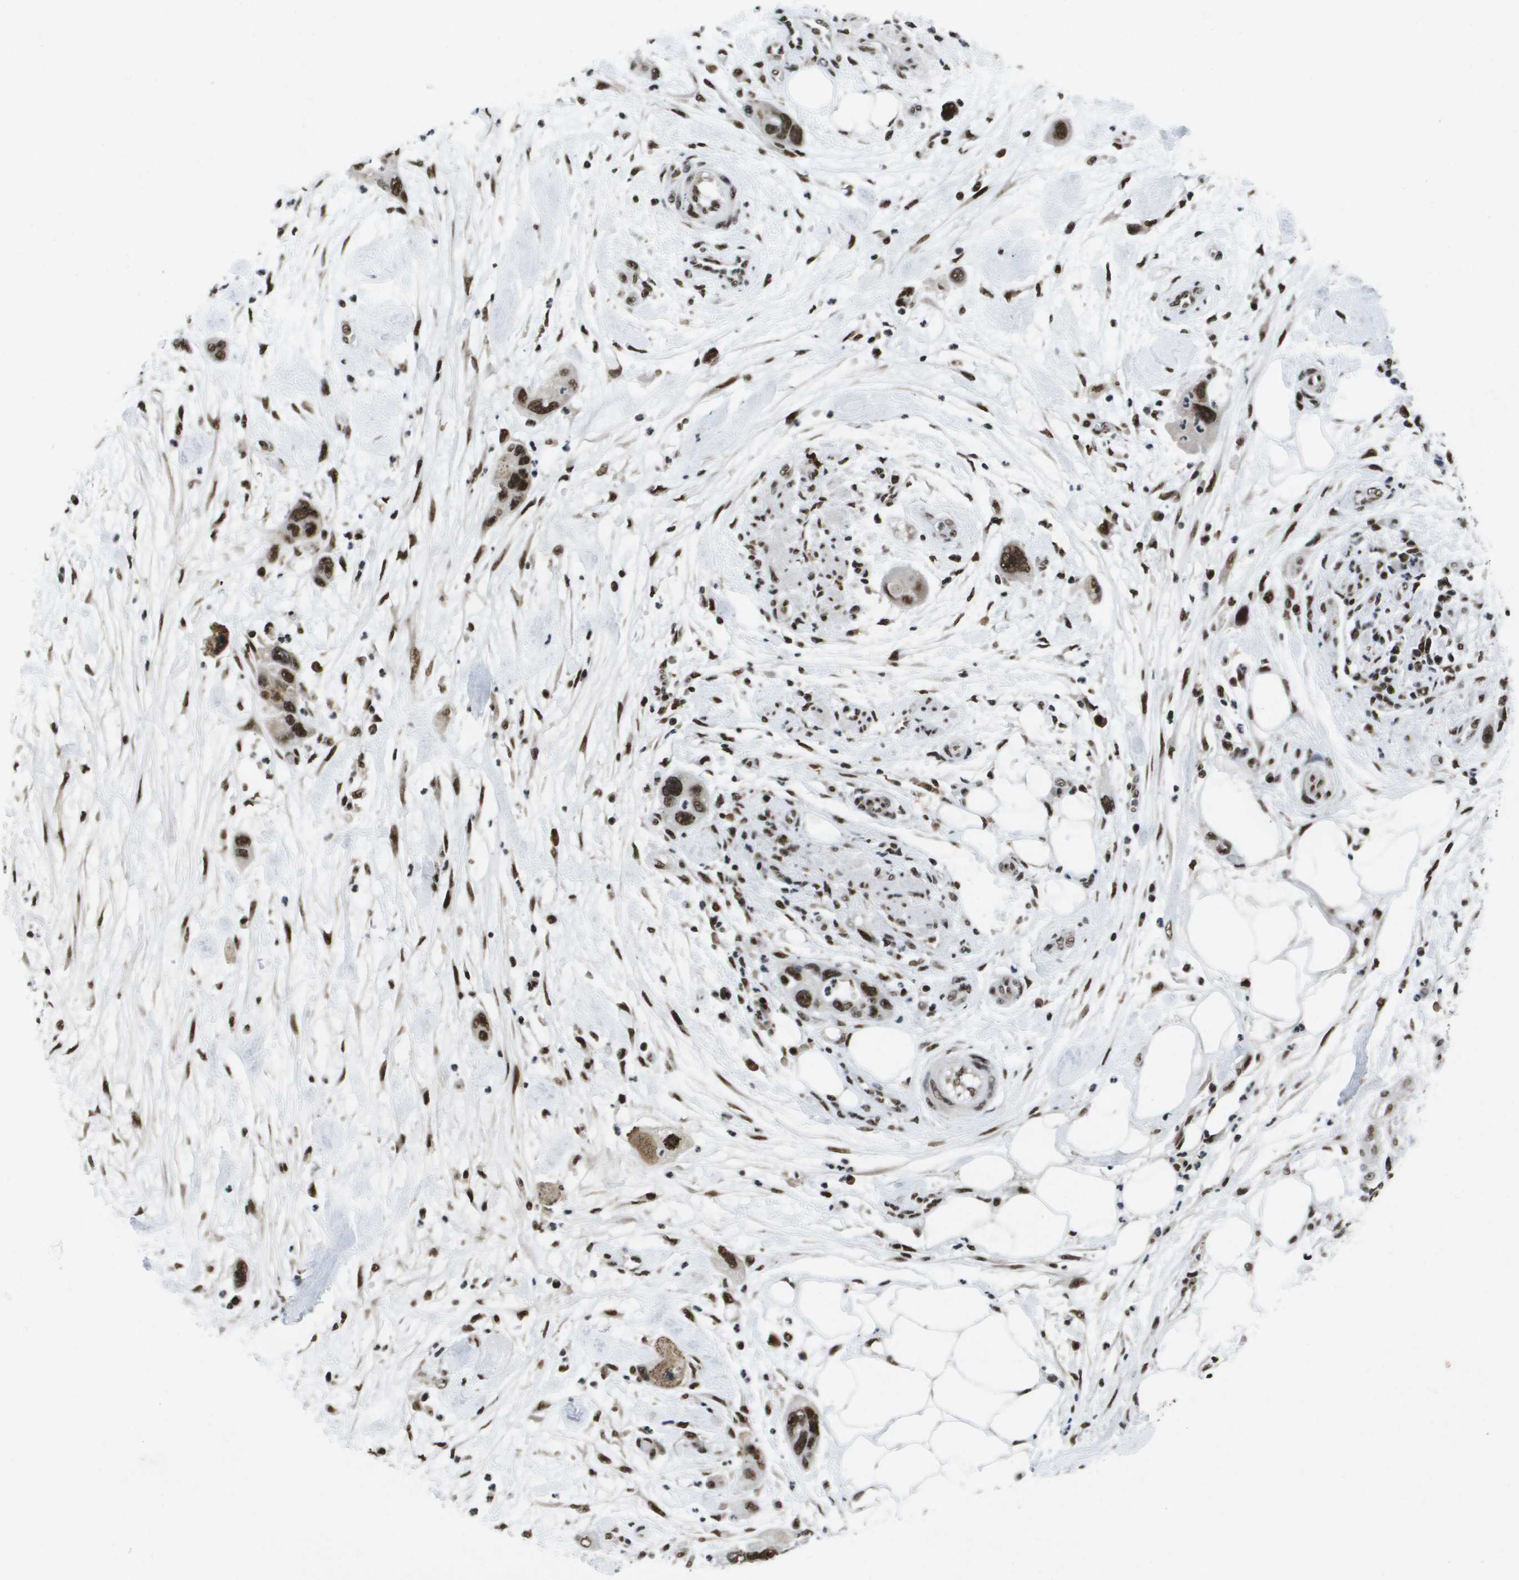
{"staining": {"intensity": "strong", "quantity": ">75%", "location": "nuclear"}, "tissue": "pancreatic cancer", "cell_type": "Tumor cells", "image_type": "cancer", "snomed": [{"axis": "morphology", "description": "Normal tissue, NOS"}, {"axis": "morphology", "description": "Adenocarcinoma, NOS"}, {"axis": "topography", "description": "Pancreas"}], "caption": "Immunohistochemistry image of pancreatic cancer stained for a protein (brown), which shows high levels of strong nuclear positivity in about >75% of tumor cells.", "gene": "NSRP1", "patient": {"sex": "female", "age": 71}}